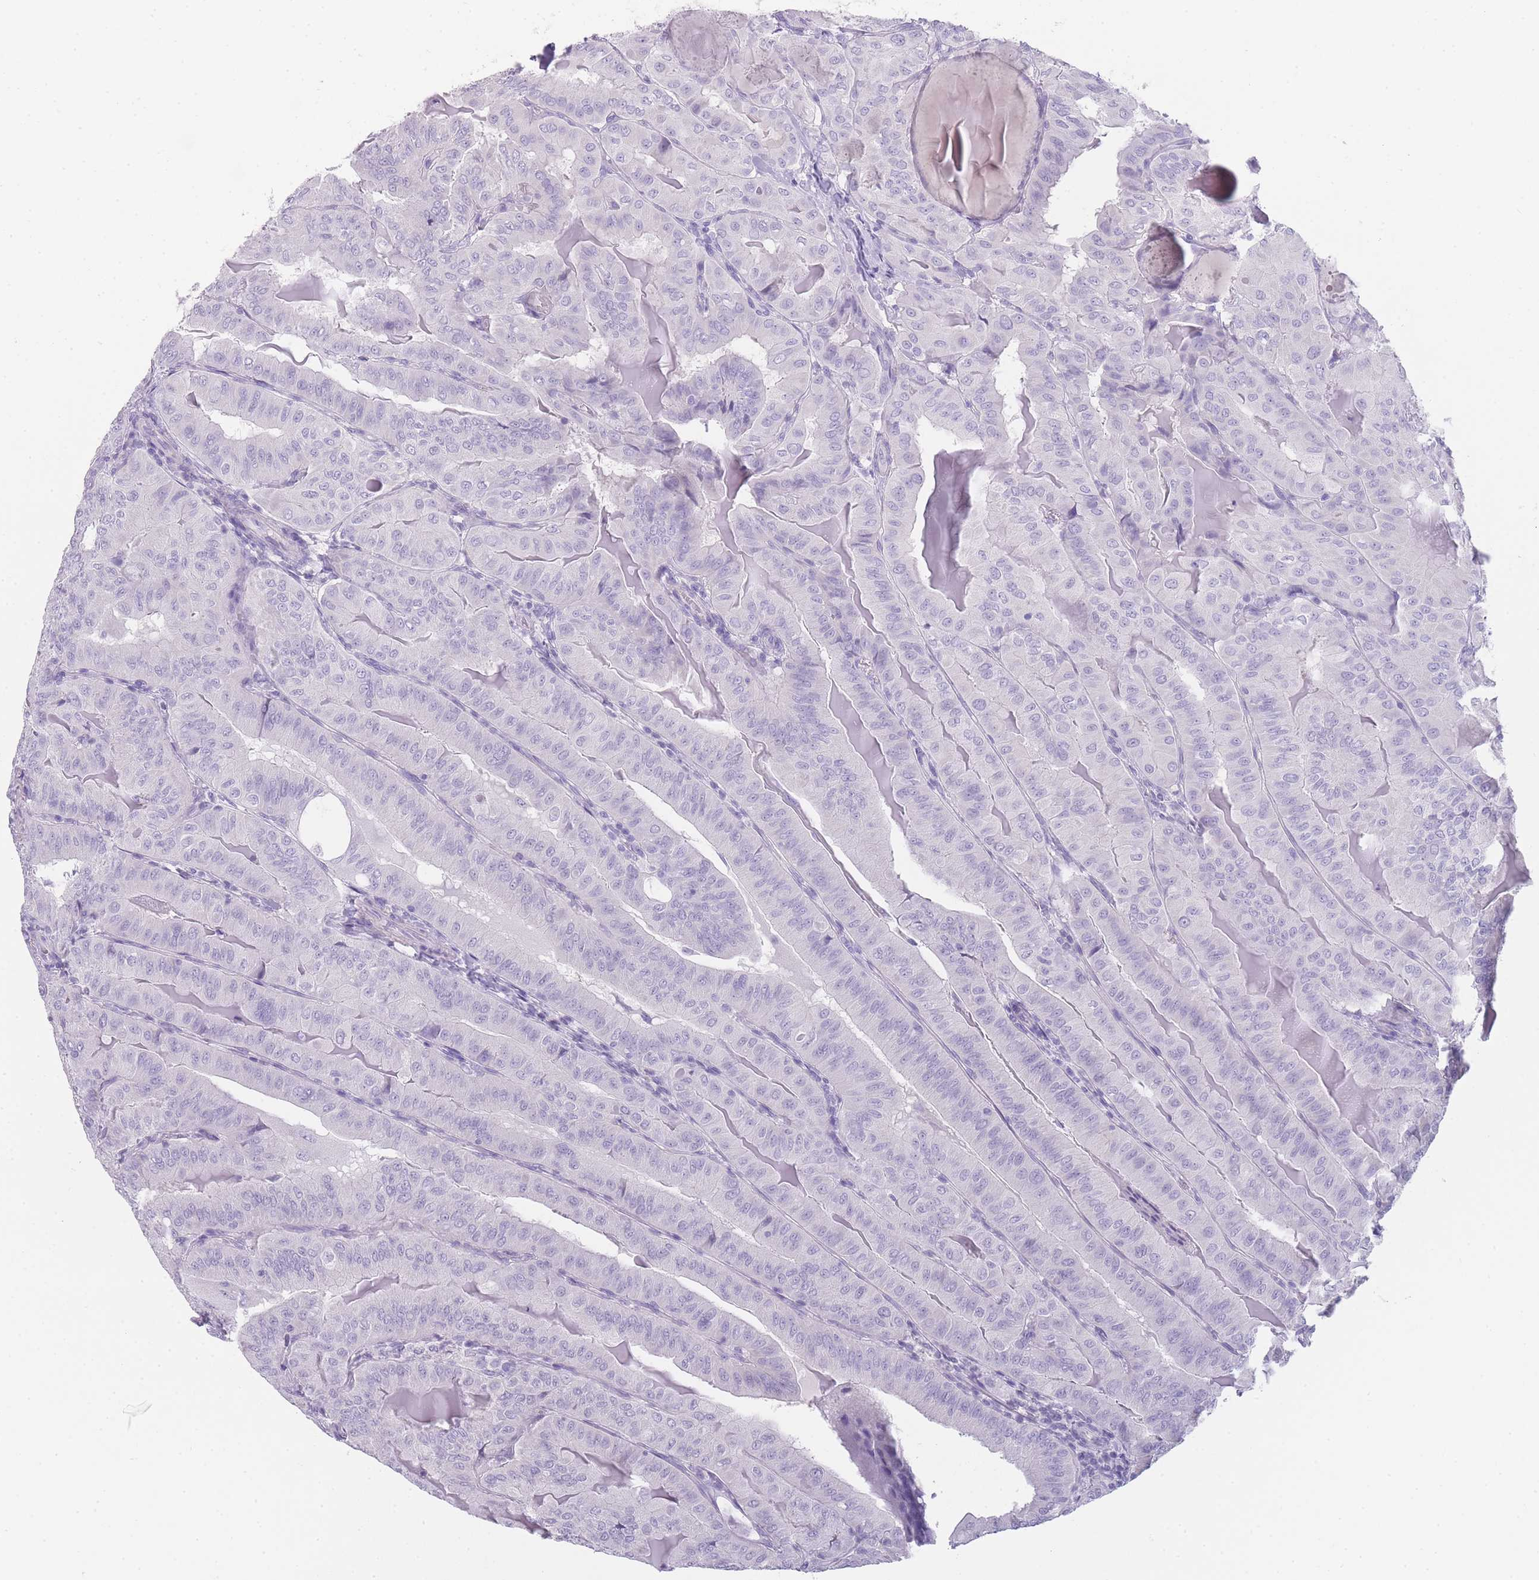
{"staining": {"intensity": "negative", "quantity": "none", "location": "none"}, "tissue": "thyroid cancer", "cell_type": "Tumor cells", "image_type": "cancer", "snomed": [{"axis": "morphology", "description": "Papillary adenocarcinoma, NOS"}, {"axis": "topography", "description": "Thyroid gland"}], "caption": "Immunohistochemical staining of papillary adenocarcinoma (thyroid) reveals no significant positivity in tumor cells. (DAB immunohistochemistry (IHC) visualized using brightfield microscopy, high magnification).", "gene": "TCP11", "patient": {"sex": "female", "age": 68}}